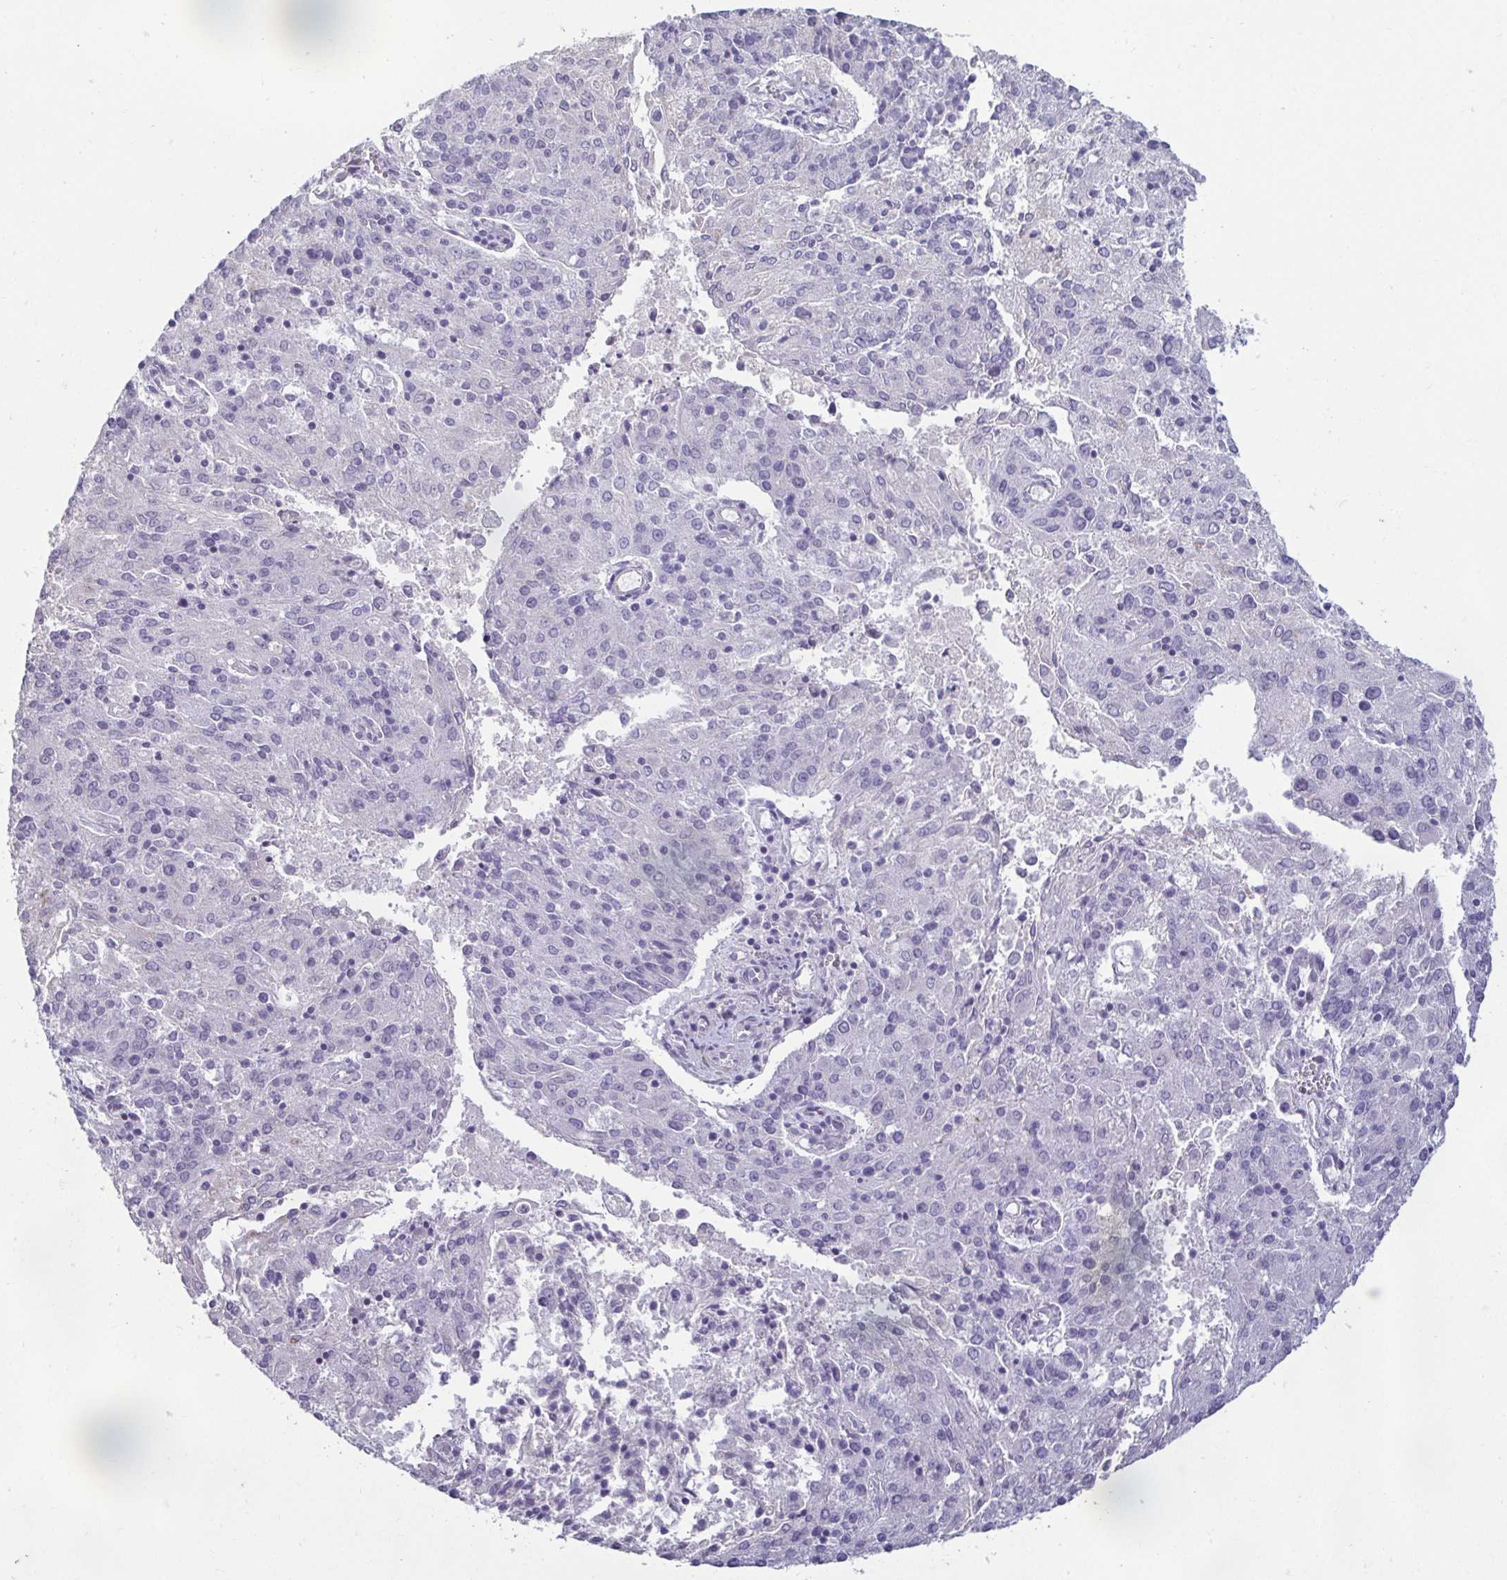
{"staining": {"intensity": "negative", "quantity": "none", "location": "none"}, "tissue": "endometrial cancer", "cell_type": "Tumor cells", "image_type": "cancer", "snomed": [{"axis": "morphology", "description": "Adenocarcinoma, NOS"}, {"axis": "topography", "description": "Endometrium"}], "caption": "DAB (3,3'-diaminobenzidine) immunohistochemical staining of endometrial cancer shows no significant staining in tumor cells. (DAB immunohistochemistry (IHC), high magnification).", "gene": "CR2", "patient": {"sex": "female", "age": 82}}